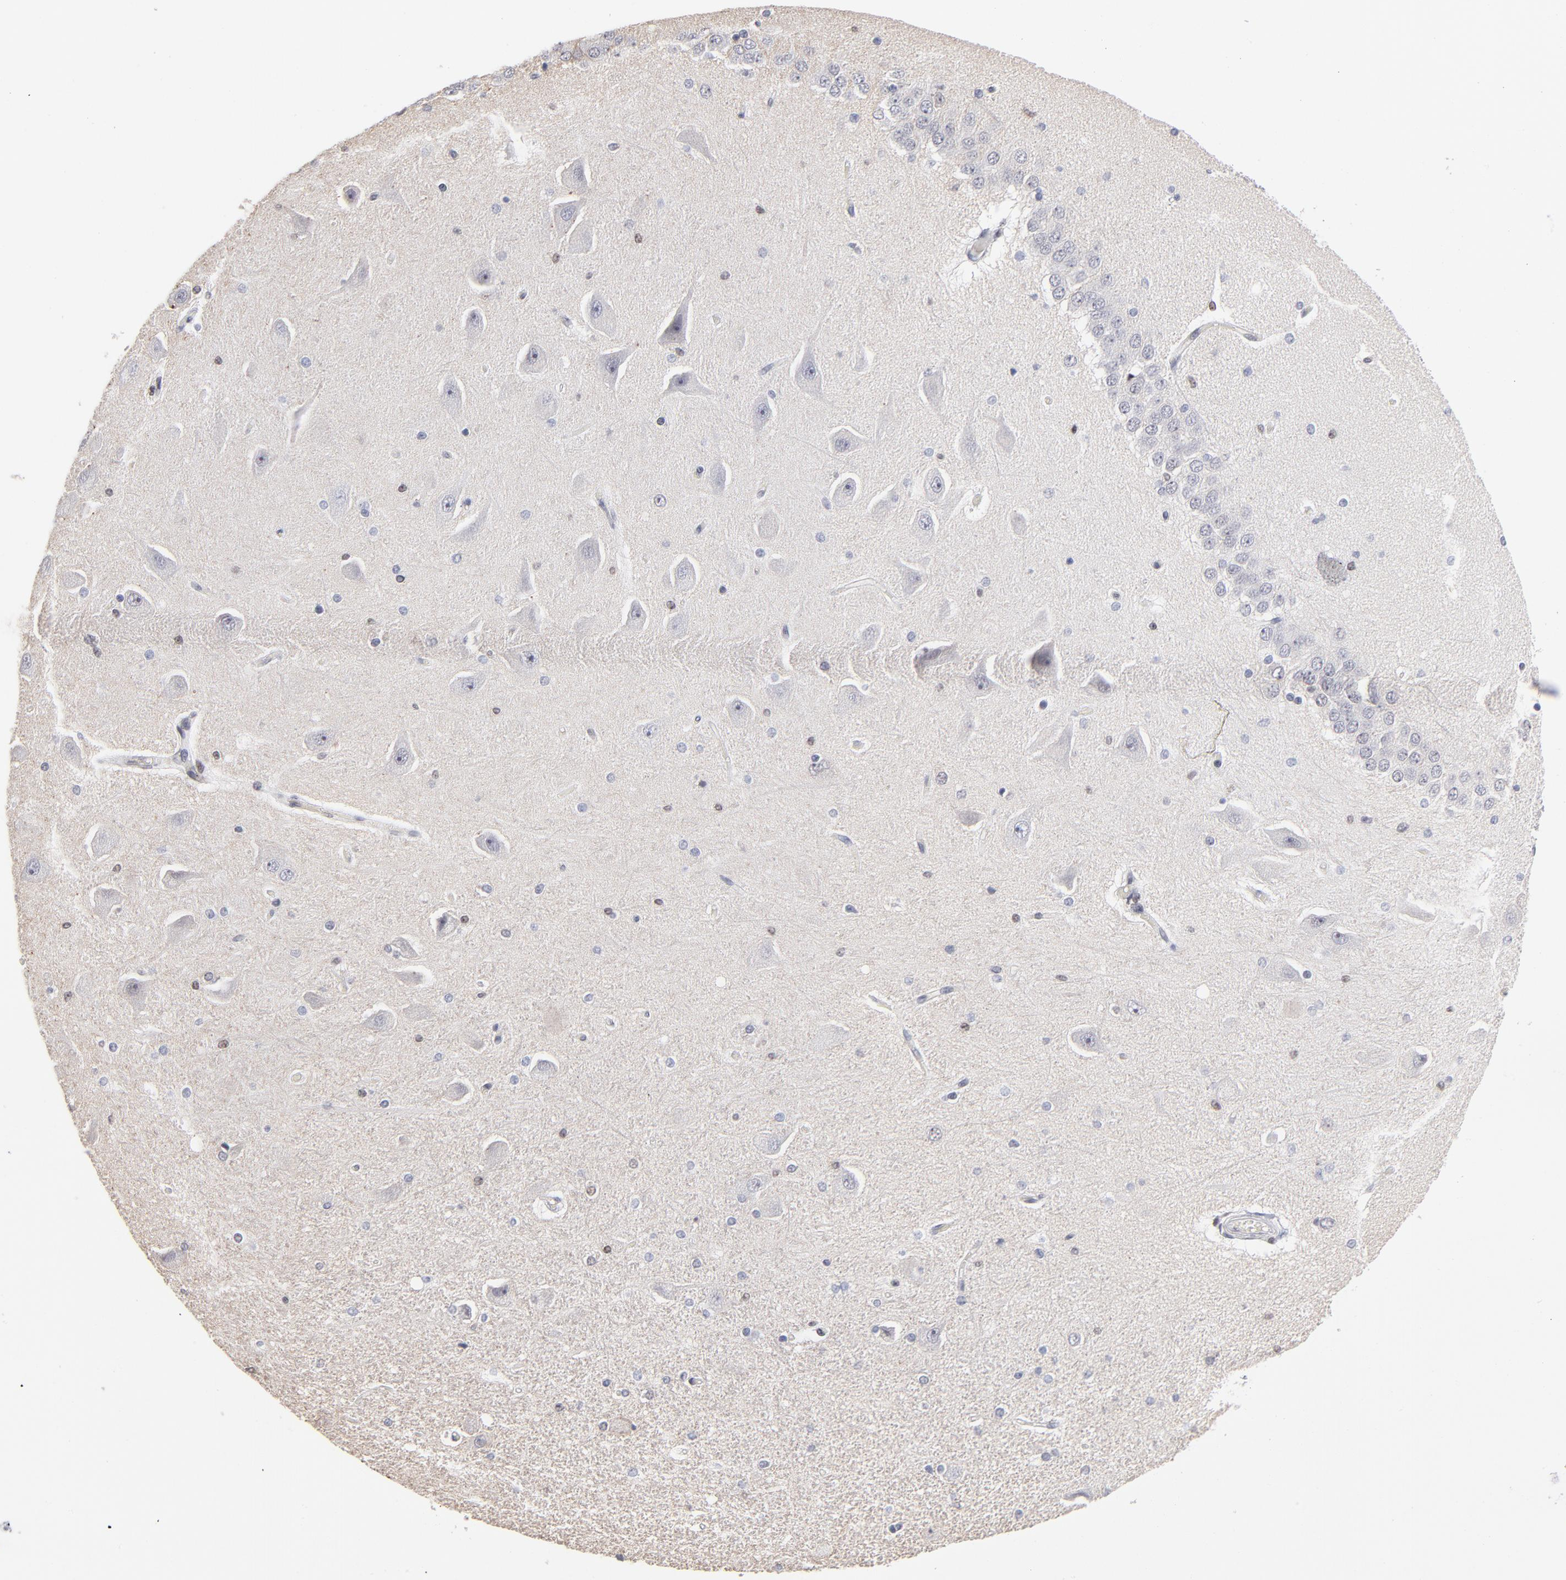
{"staining": {"intensity": "weak", "quantity": ">75%", "location": "nuclear"}, "tissue": "hippocampus", "cell_type": "Glial cells", "image_type": "normal", "snomed": [{"axis": "morphology", "description": "Normal tissue, NOS"}, {"axis": "topography", "description": "Hippocampus"}], "caption": "Brown immunohistochemical staining in benign human hippocampus displays weak nuclear positivity in about >75% of glial cells.", "gene": "MAX", "patient": {"sex": "female", "age": 54}}